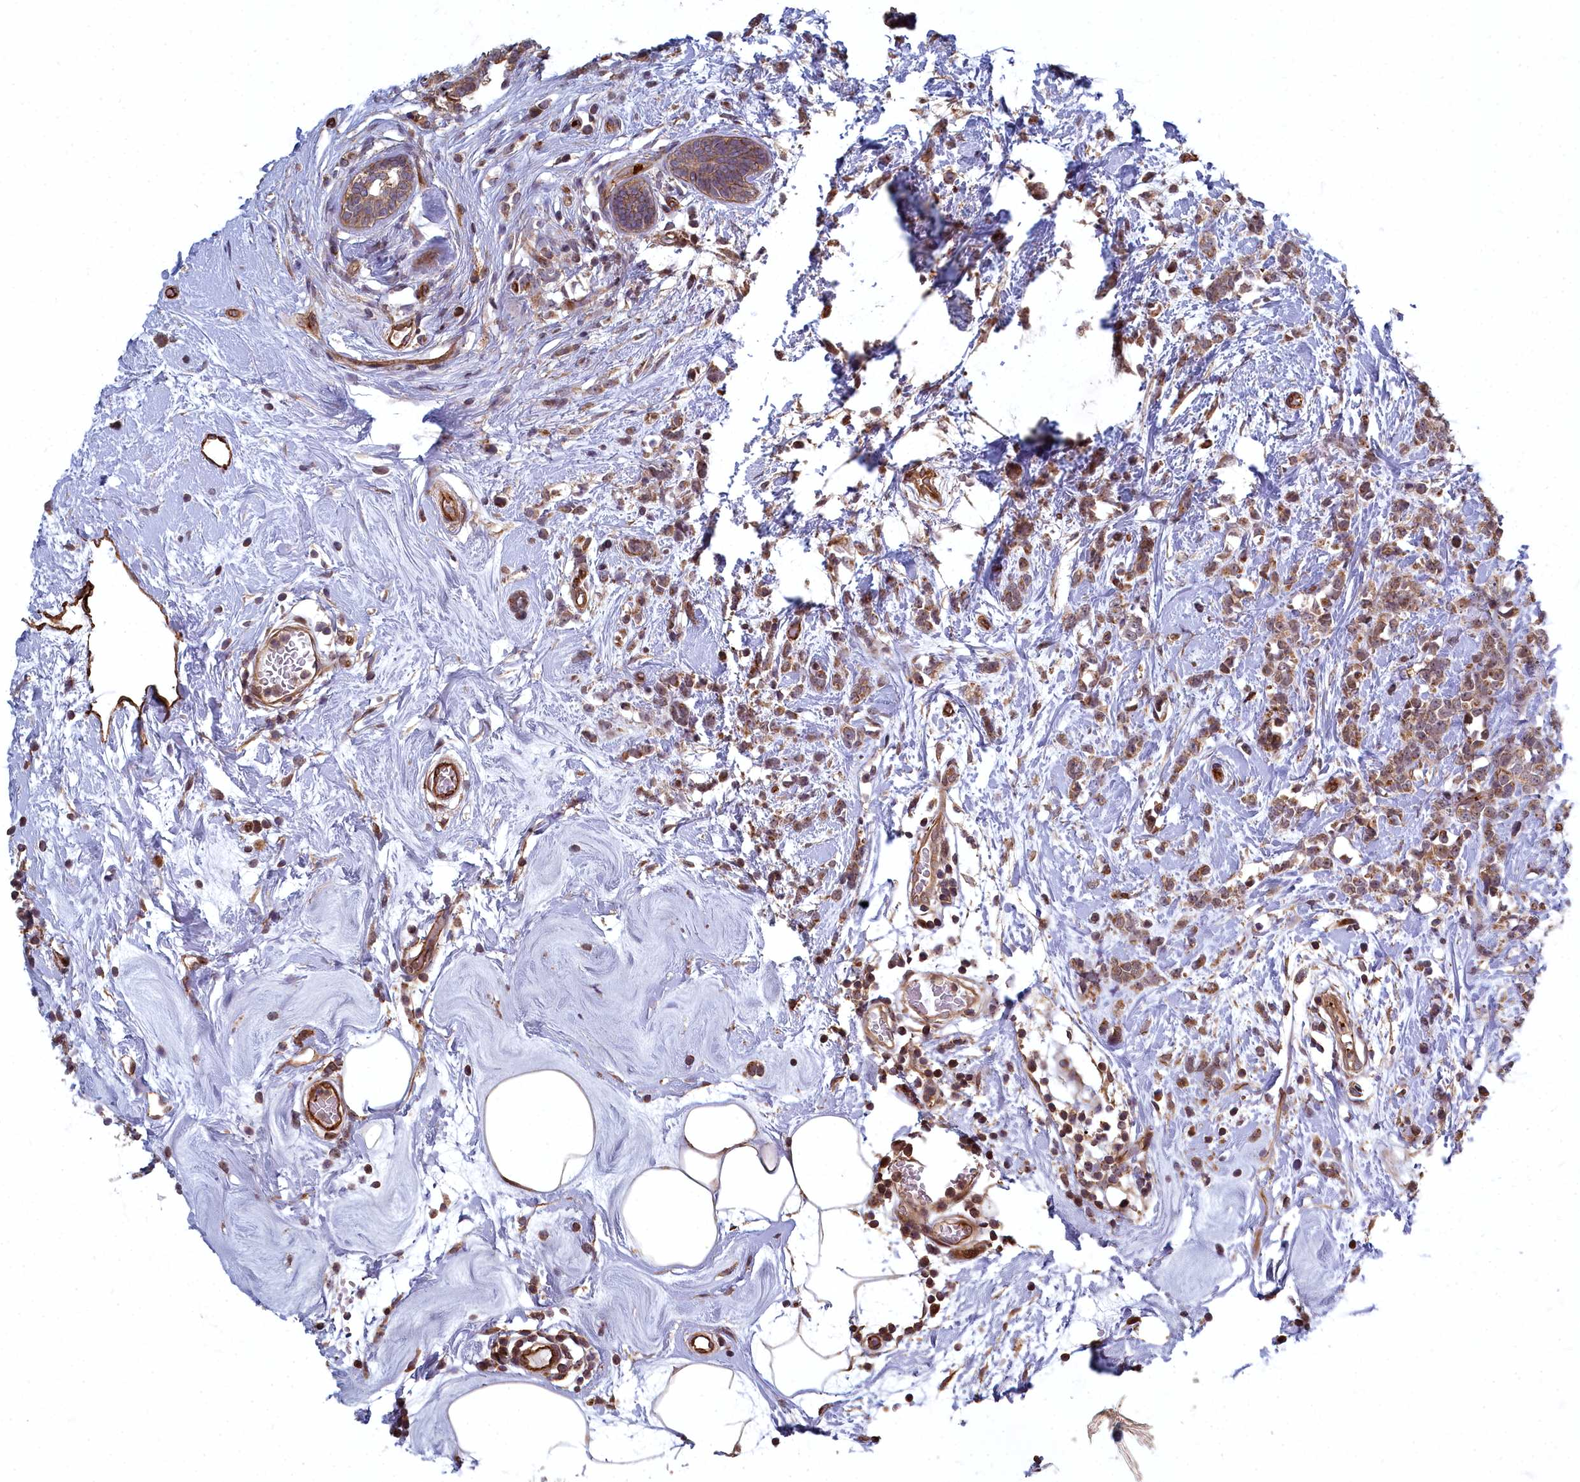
{"staining": {"intensity": "moderate", "quantity": ">75%", "location": "cytoplasmic/membranous"}, "tissue": "breast cancer", "cell_type": "Tumor cells", "image_type": "cancer", "snomed": [{"axis": "morphology", "description": "Lobular carcinoma"}, {"axis": "topography", "description": "Breast"}], "caption": "Breast lobular carcinoma stained with DAB IHC shows medium levels of moderate cytoplasmic/membranous expression in approximately >75% of tumor cells. (brown staining indicates protein expression, while blue staining denotes nuclei).", "gene": "TSPYL4", "patient": {"sex": "female", "age": 58}}